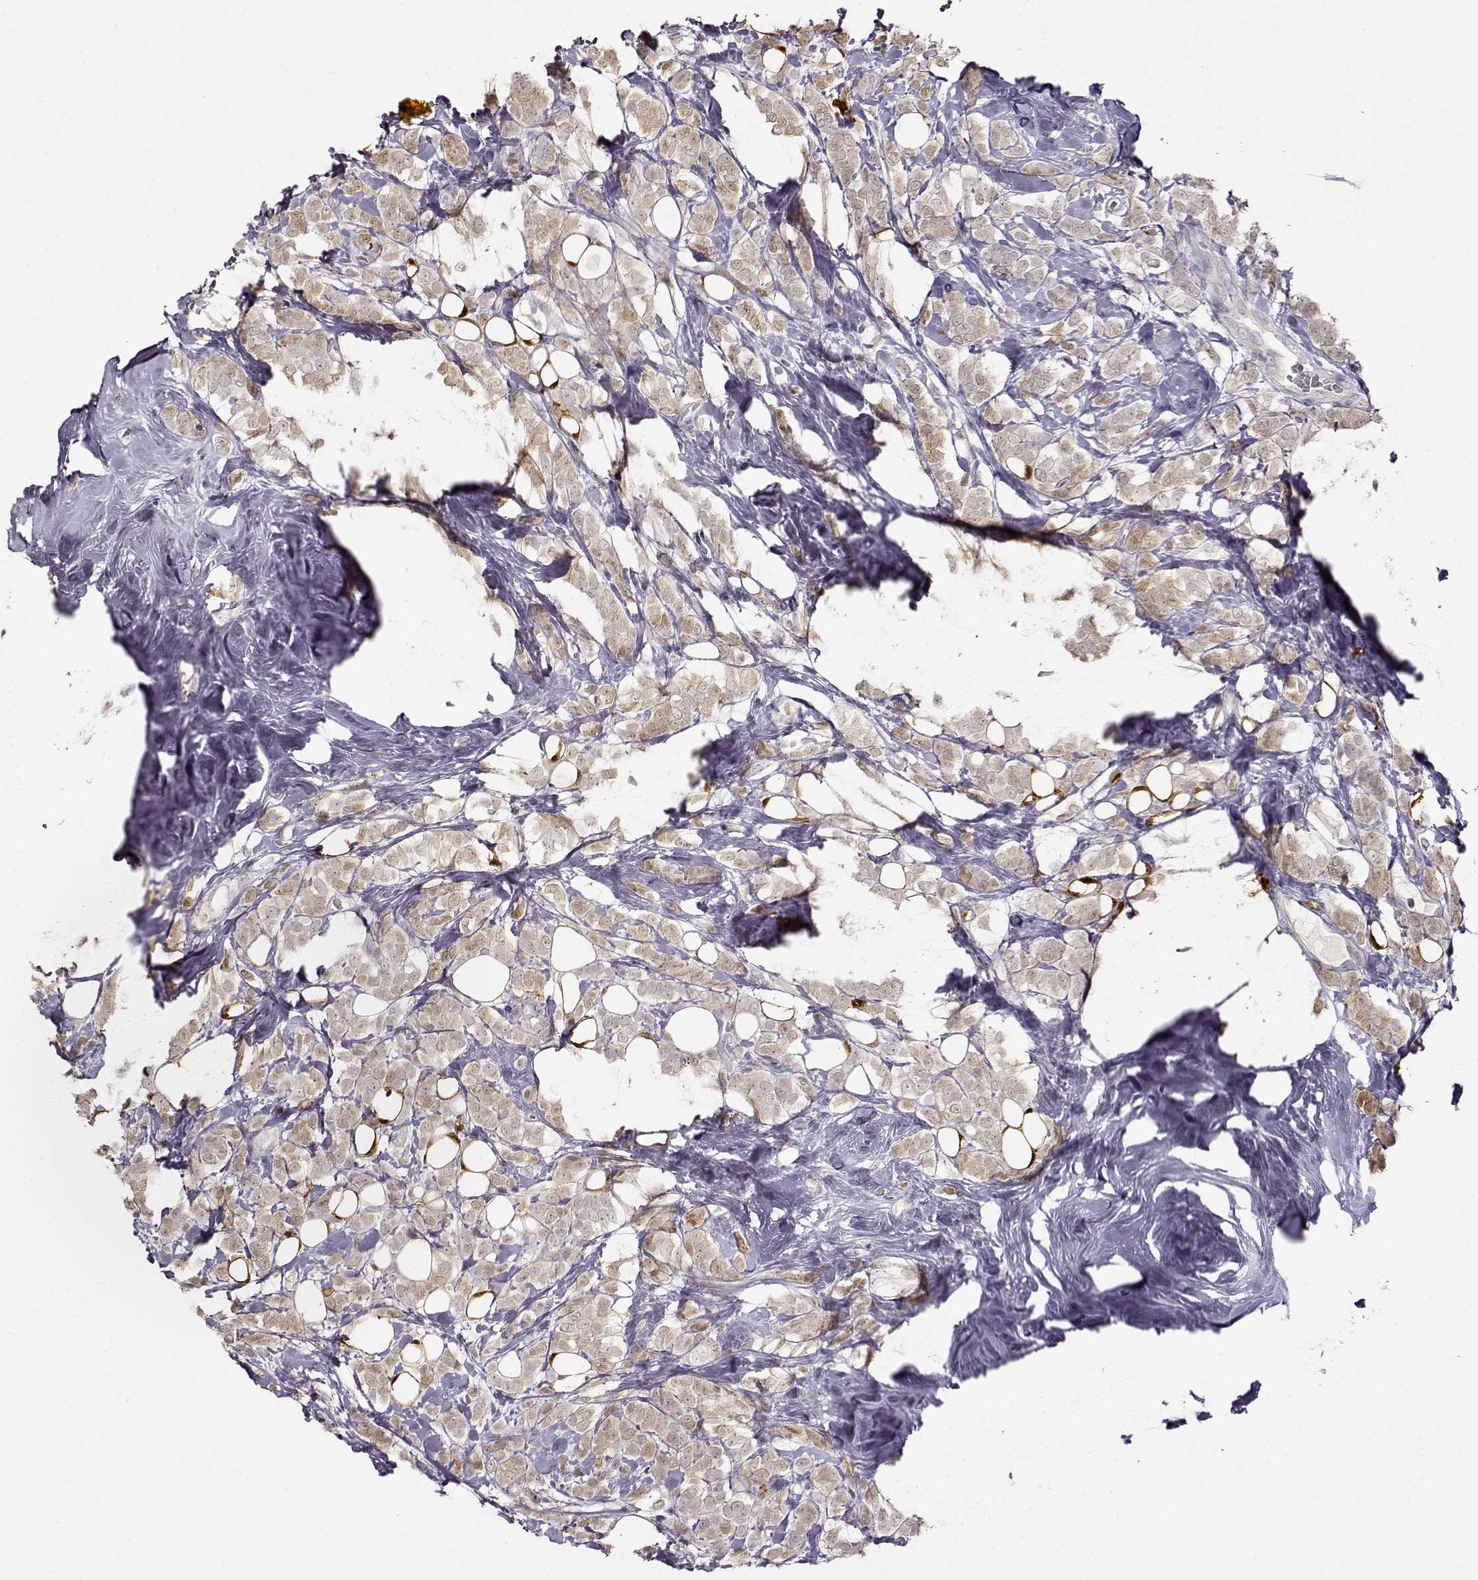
{"staining": {"intensity": "weak", "quantity": "25%-75%", "location": "cytoplasmic/membranous"}, "tissue": "breast cancer", "cell_type": "Tumor cells", "image_type": "cancer", "snomed": [{"axis": "morphology", "description": "Lobular carcinoma"}, {"axis": "topography", "description": "Breast"}], "caption": "Immunohistochemical staining of human breast cancer demonstrates low levels of weak cytoplasmic/membranous protein positivity in about 25%-75% of tumor cells.", "gene": "S100B", "patient": {"sex": "female", "age": 49}}